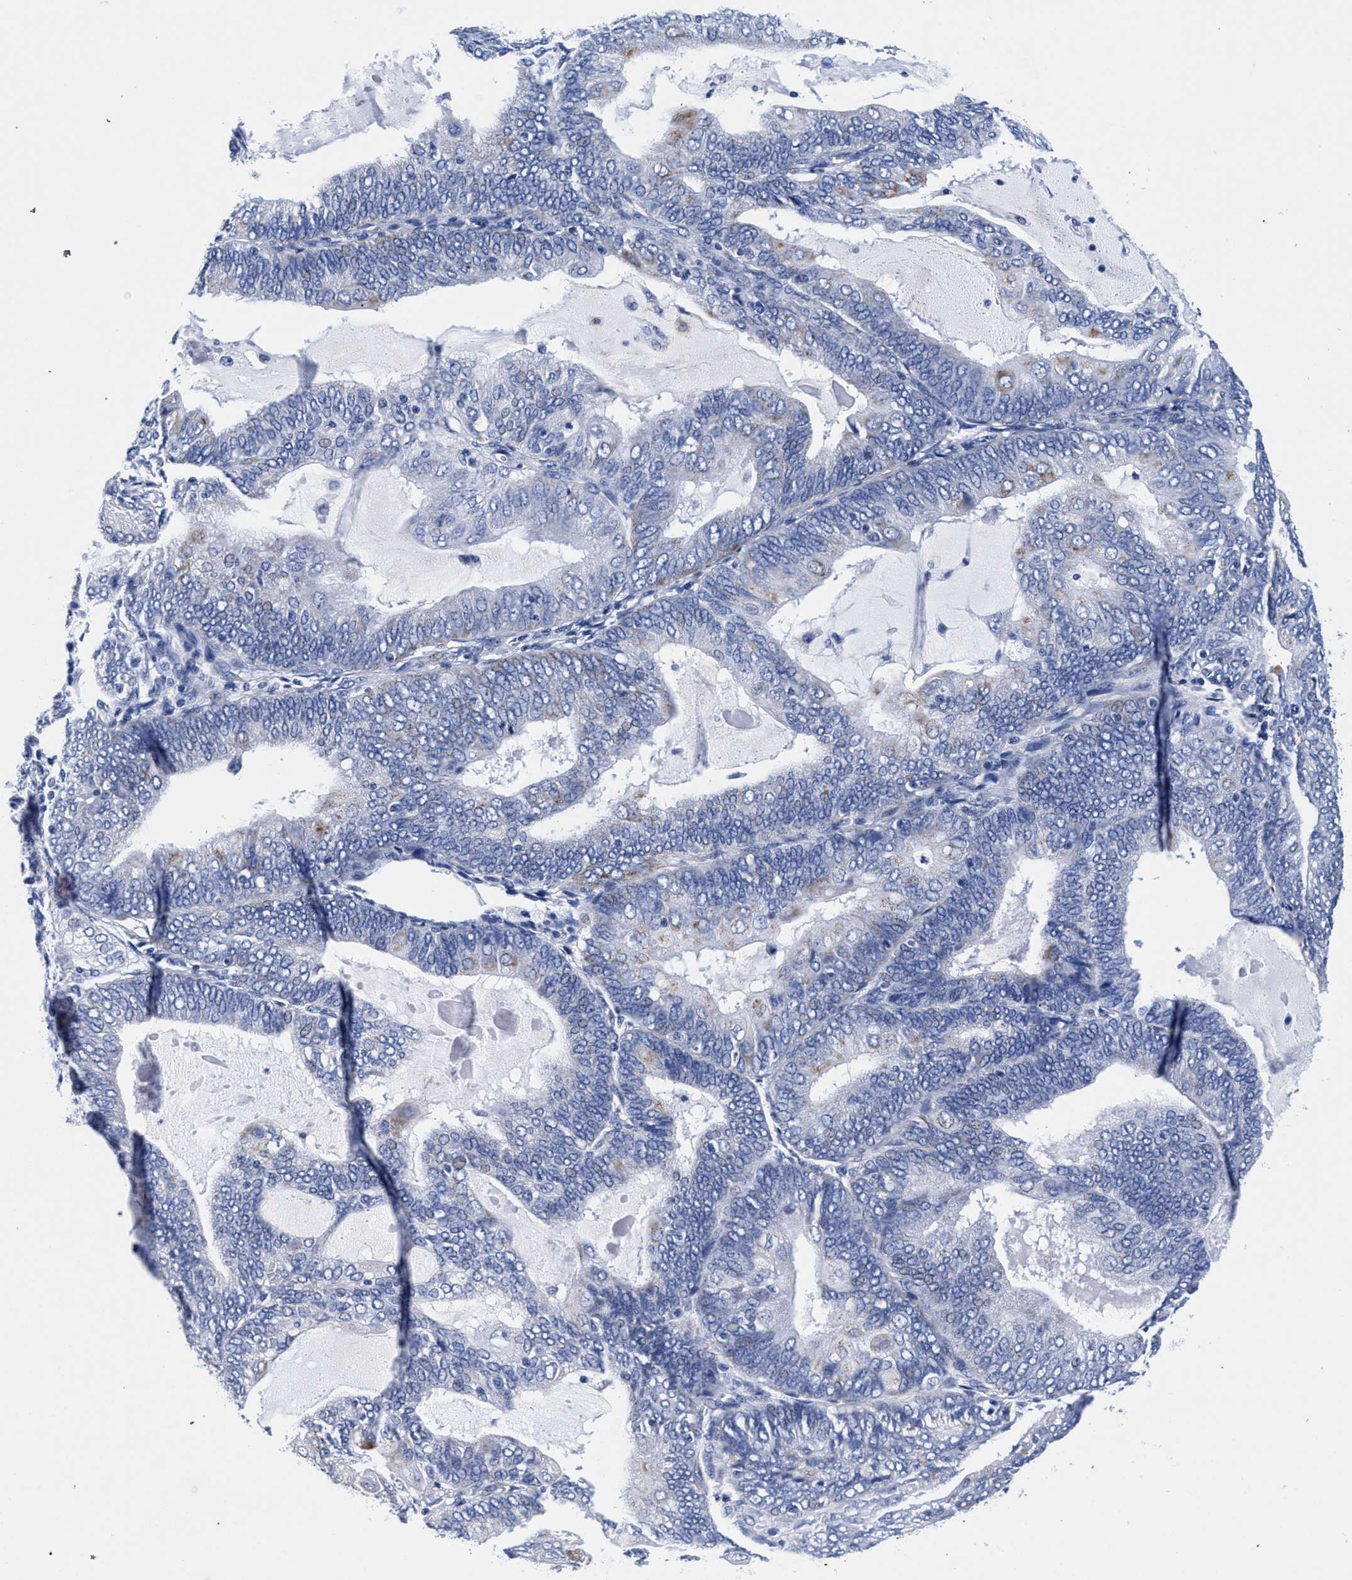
{"staining": {"intensity": "negative", "quantity": "none", "location": "none"}, "tissue": "endometrial cancer", "cell_type": "Tumor cells", "image_type": "cancer", "snomed": [{"axis": "morphology", "description": "Adenocarcinoma, NOS"}, {"axis": "topography", "description": "Endometrium"}], "caption": "Immunohistochemistry (IHC) photomicrograph of neoplastic tissue: human endometrial cancer stained with DAB shows no significant protein staining in tumor cells.", "gene": "RAB3B", "patient": {"sex": "female", "age": 81}}